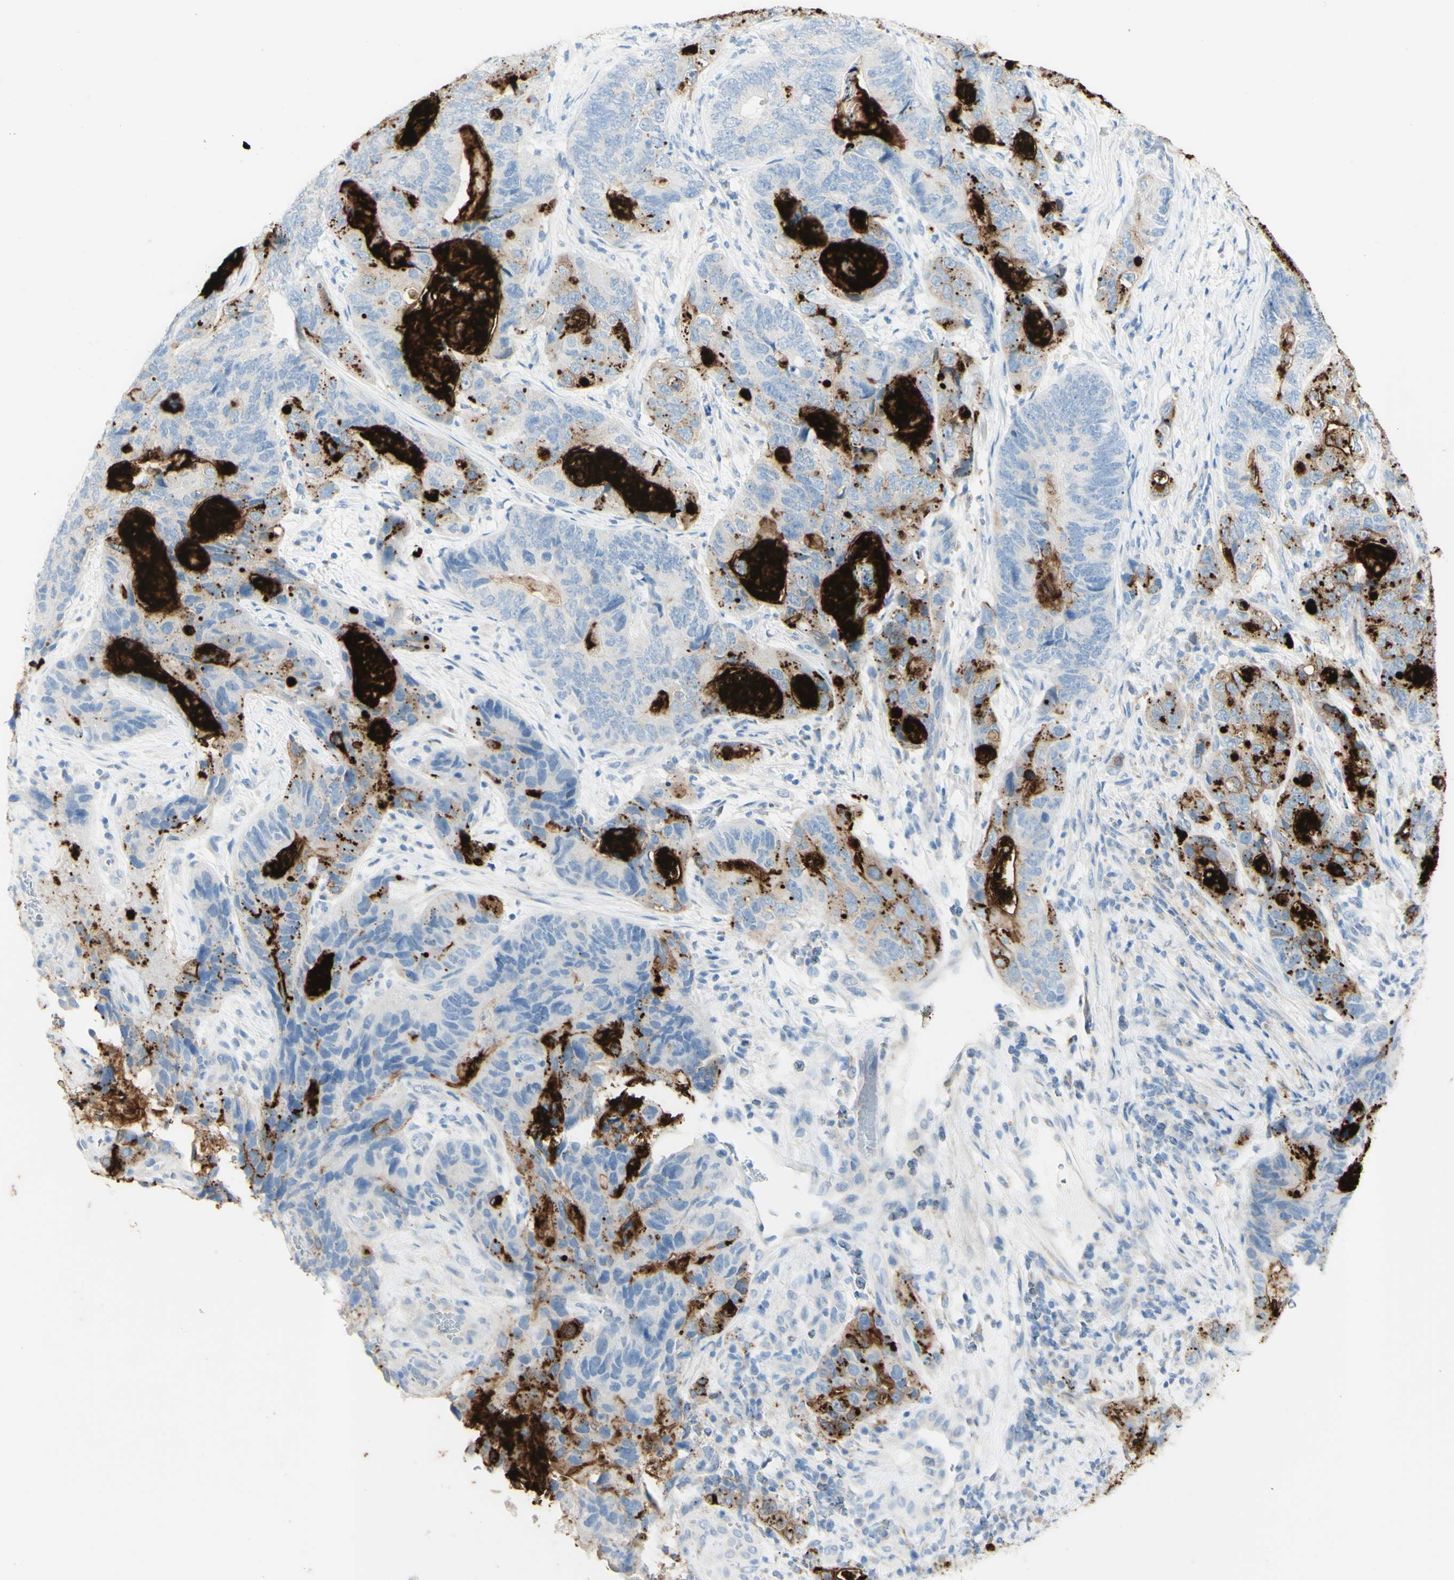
{"staining": {"intensity": "strong", "quantity": "<25%", "location": "cytoplasmic/membranous"}, "tissue": "stomach cancer", "cell_type": "Tumor cells", "image_type": "cancer", "snomed": [{"axis": "morphology", "description": "Adenocarcinoma, NOS"}, {"axis": "topography", "description": "Stomach"}], "caption": "The micrograph demonstrates staining of stomach cancer (adenocarcinoma), revealing strong cytoplasmic/membranous protein positivity (brown color) within tumor cells.", "gene": "TSPAN1", "patient": {"sex": "female", "age": 89}}